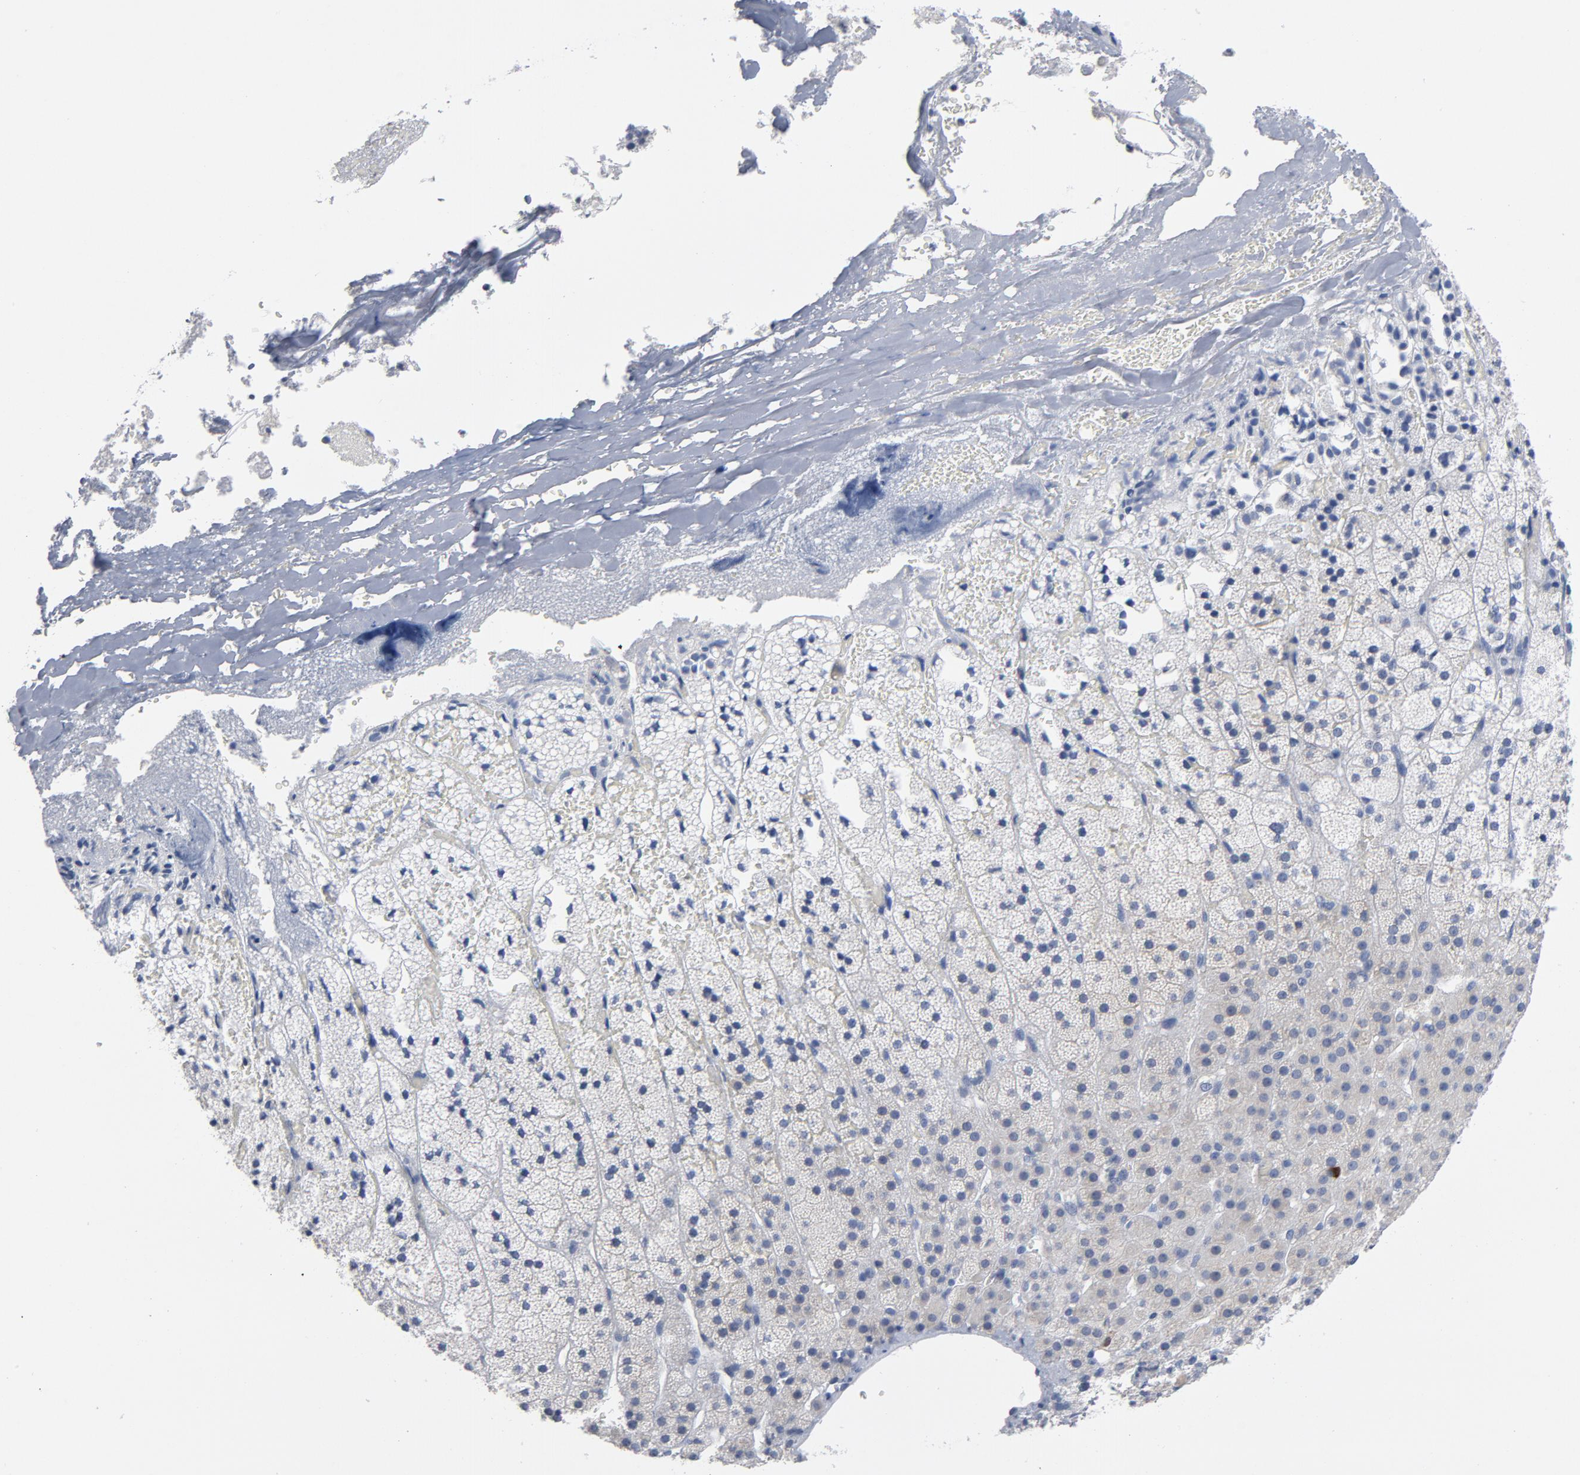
{"staining": {"intensity": "moderate", "quantity": "<25%", "location": "nuclear"}, "tissue": "adrenal gland", "cell_type": "Glandular cells", "image_type": "normal", "snomed": [{"axis": "morphology", "description": "Normal tissue, NOS"}, {"axis": "topography", "description": "Adrenal gland"}], "caption": "Immunohistochemistry (IHC) of normal adrenal gland demonstrates low levels of moderate nuclear expression in about <25% of glandular cells.", "gene": "CDC20", "patient": {"sex": "male", "age": 35}}